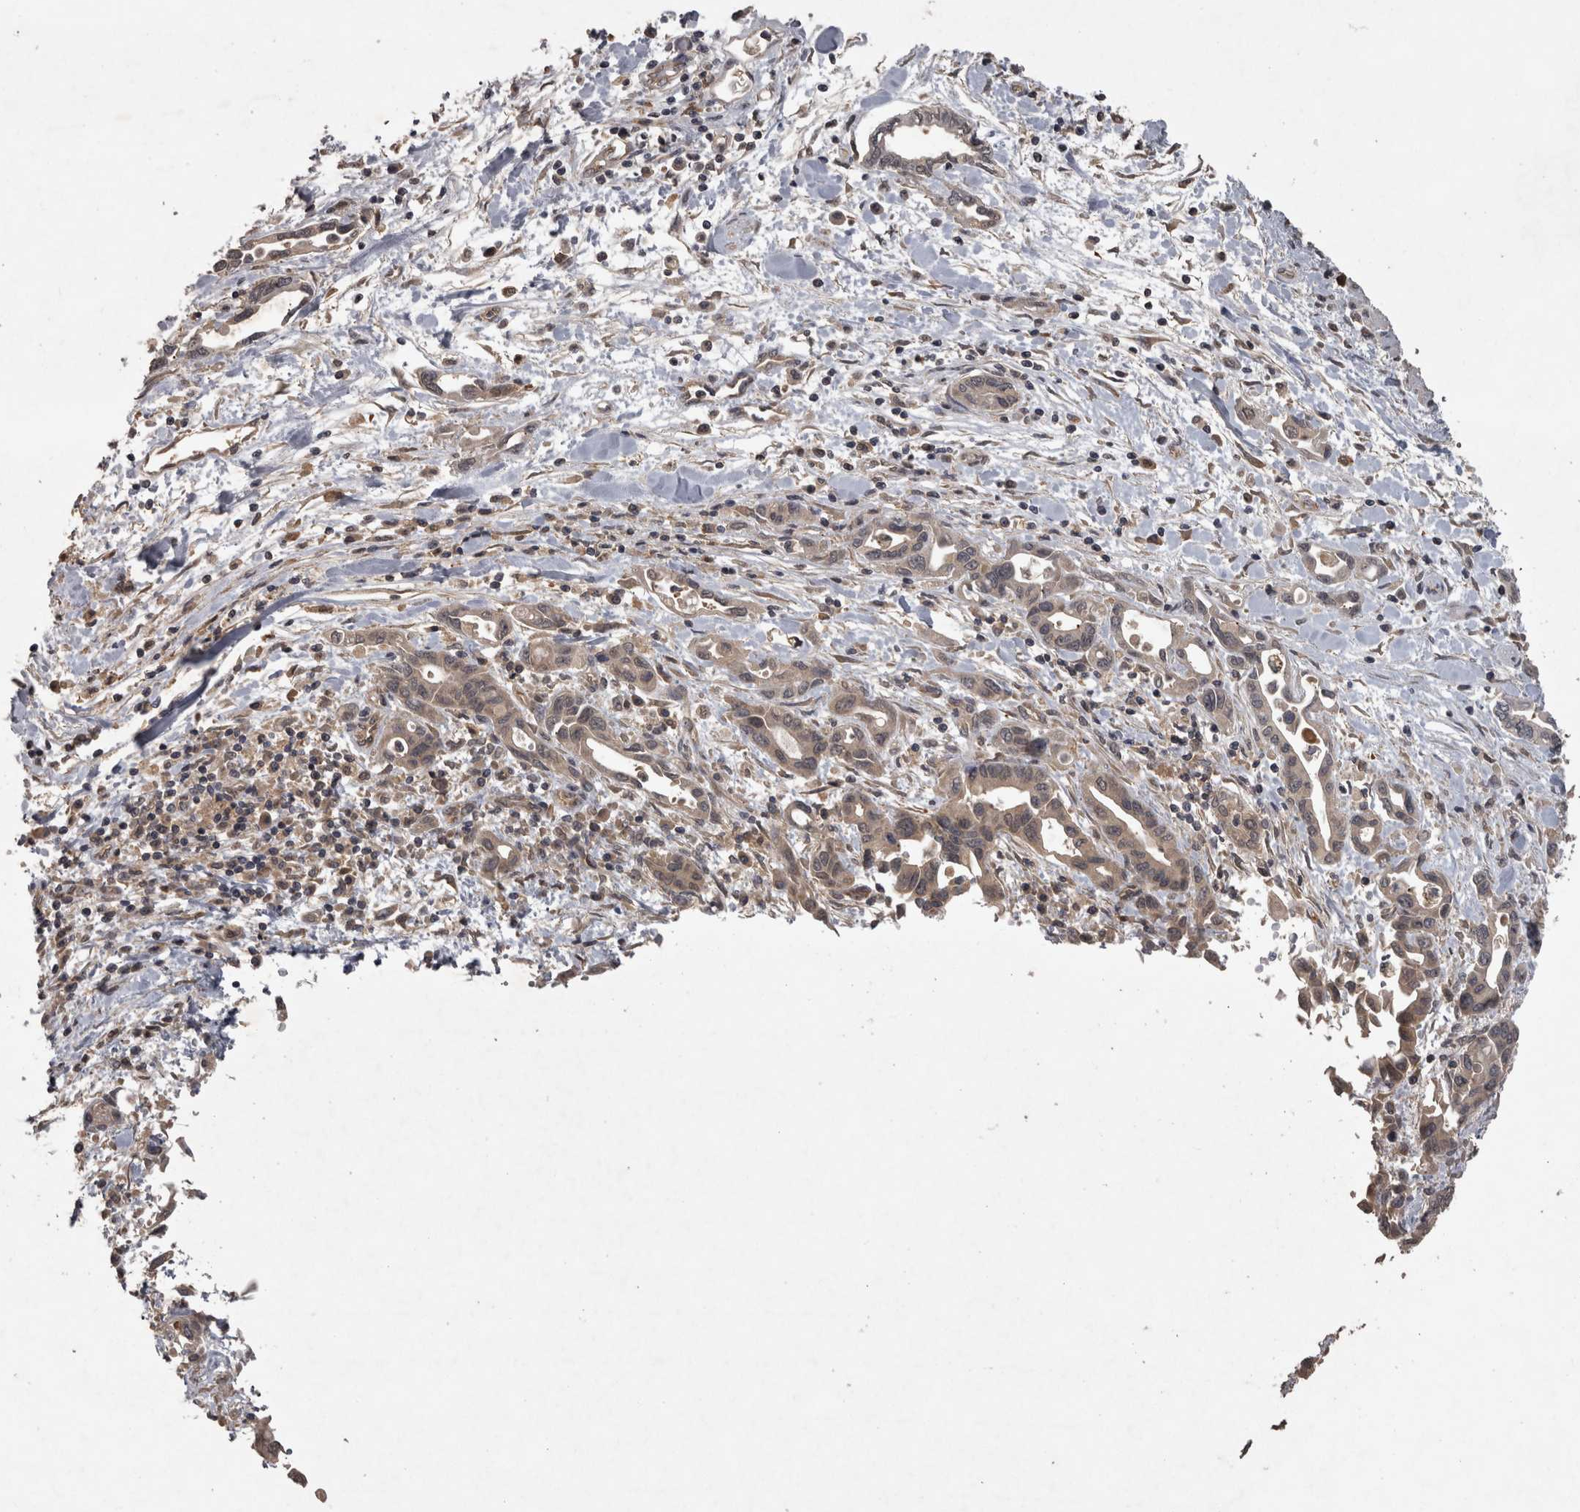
{"staining": {"intensity": "negative", "quantity": "none", "location": "none"}, "tissue": "pancreatic cancer", "cell_type": "Tumor cells", "image_type": "cancer", "snomed": [{"axis": "morphology", "description": "Adenocarcinoma, NOS"}, {"axis": "topography", "description": "Pancreas"}], "caption": "The image exhibits no significant staining in tumor cells of adenocarcinoma (pancreatic).", "gene": "MICU3", "patient": {"sex": "female", "age": 57}}